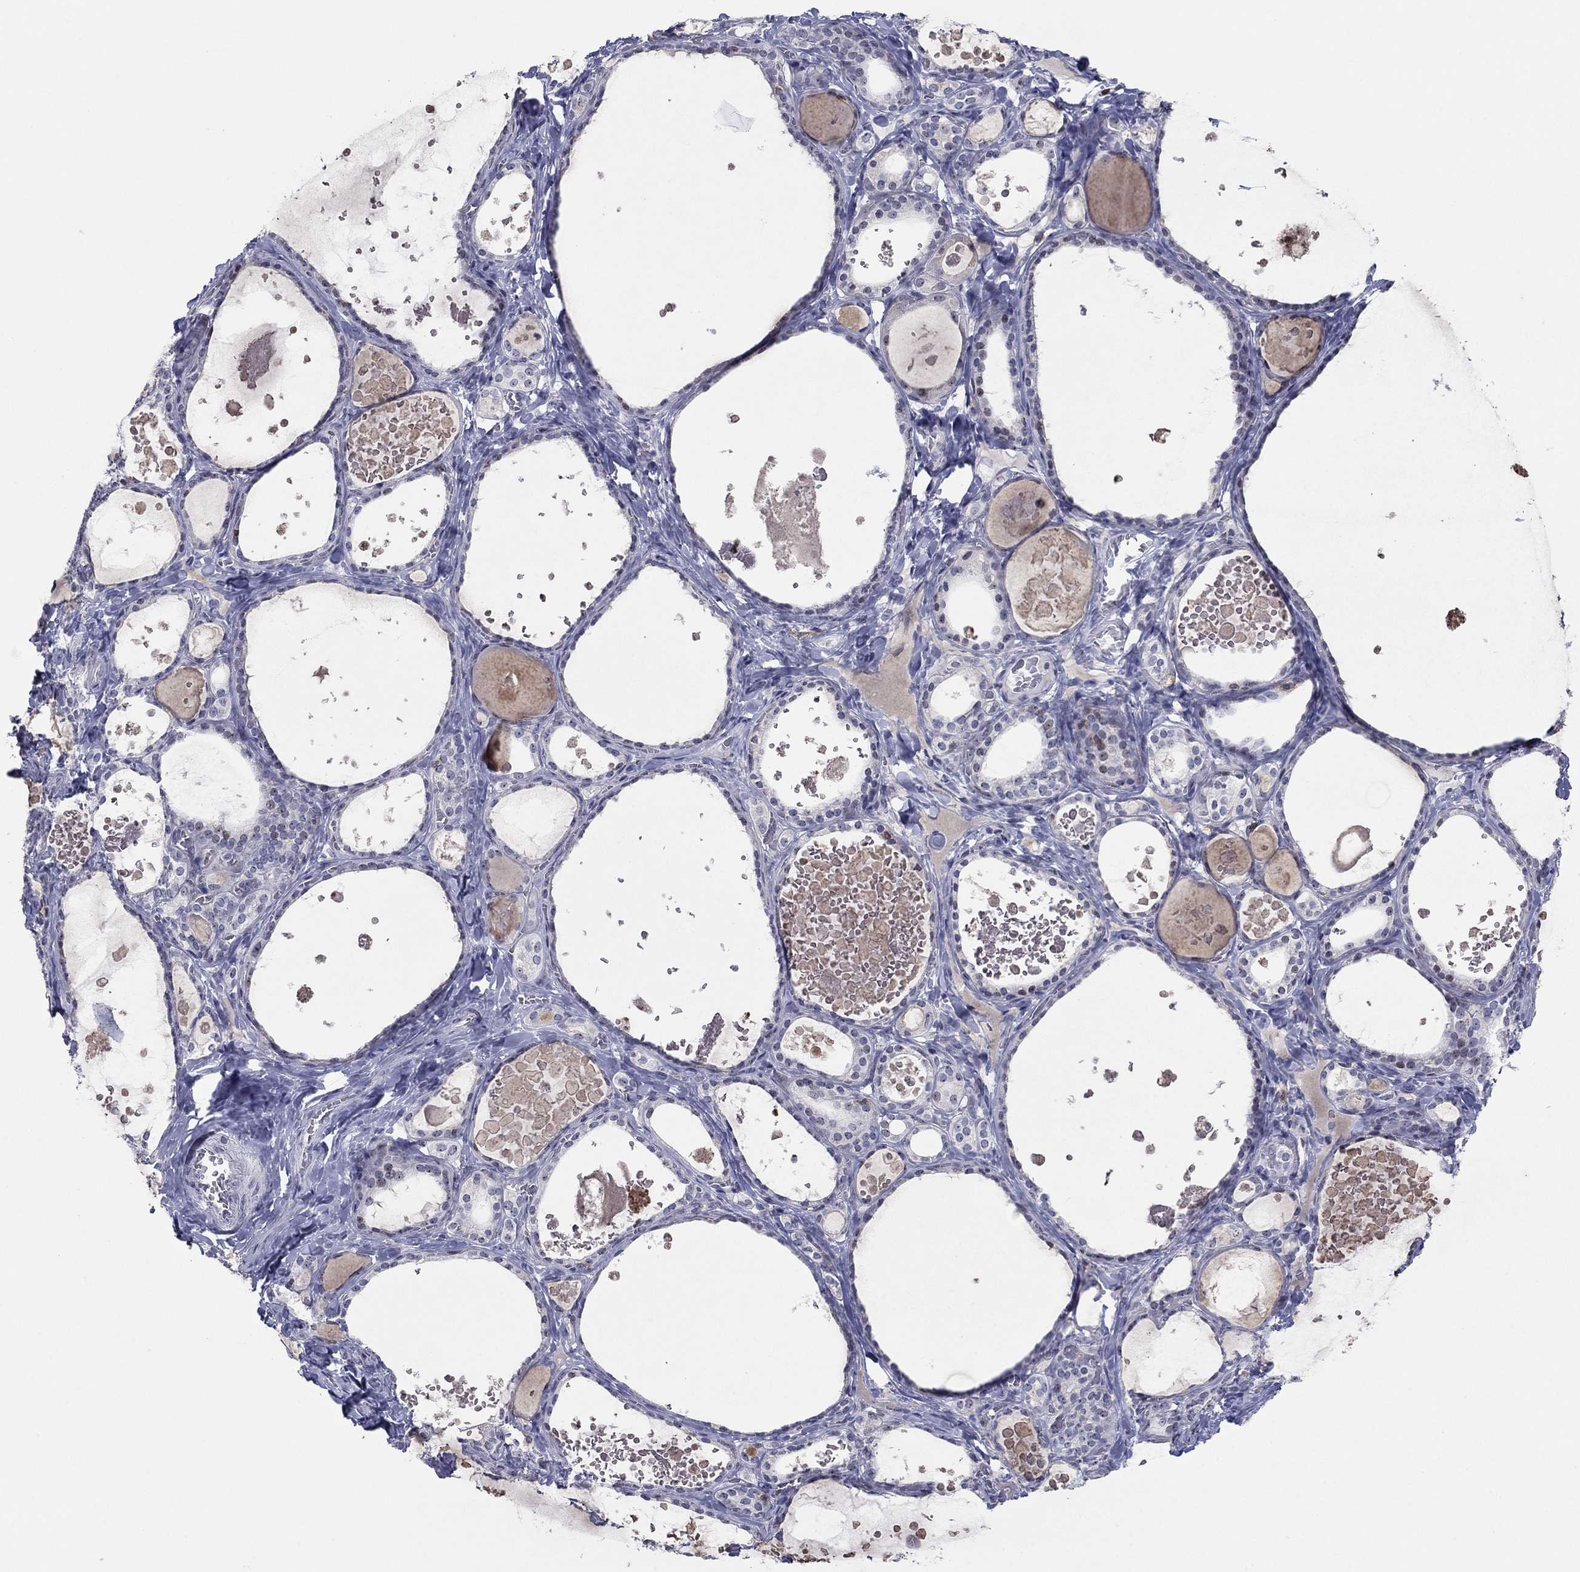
{"staining": {"intensity": "negative", "quantity": "none", "location": "none"}, "tissue": "thyroid gland", "cell_type": "Glandular cells", "image_type": "normal", "snomed": [{"axis": "morphology", "description": "Normal tissue, NOS"}, {"axis": "topography", "description": "Thyroid gland"}], "caption": "The histopathology image displays no staining of glandular cells in unremarkable thyroid gland.", "gene": "ITGAE", "patient": {"sex": "female", "age": 56}}